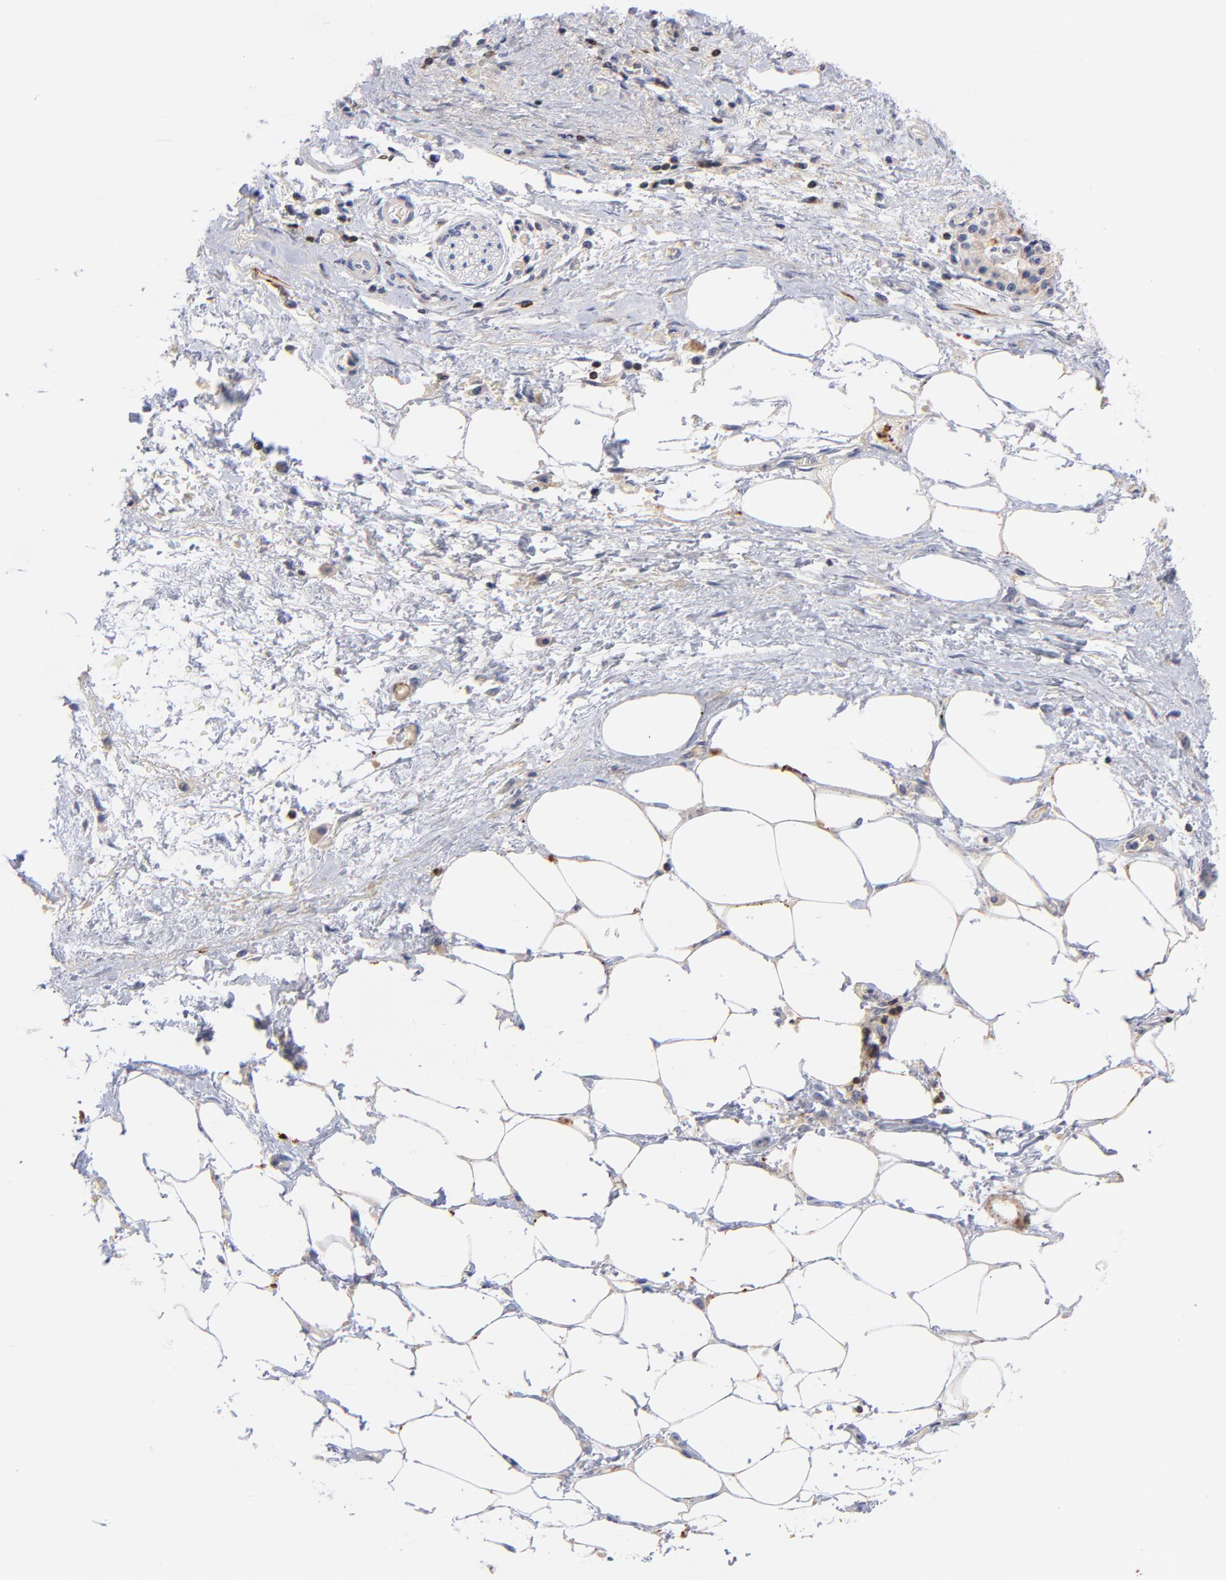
{"staining": {"intensity": "weak", "quantity": "<25%", "location": "cytoplasmic/membranous"}, "tissue": "pancreatic cancer", "cell_type": "Tumor cells", "image_type": "cancer", "snomed": [{"axis": "morphology", "description": "Adenocarcinoma, NOS"}, {"axis": "topography", "description": "Pancreas"}], "caption": "Tumor cells are negative for protein expression in human pancreatic cancer. (DAB (3,3'-diaminobenzidine) immunohistochemistry (IHC) visualized using brightfield microscopy, high magnification).", "gene": "KREMEN2", "patient": {"sex": "male", "age": 79}}